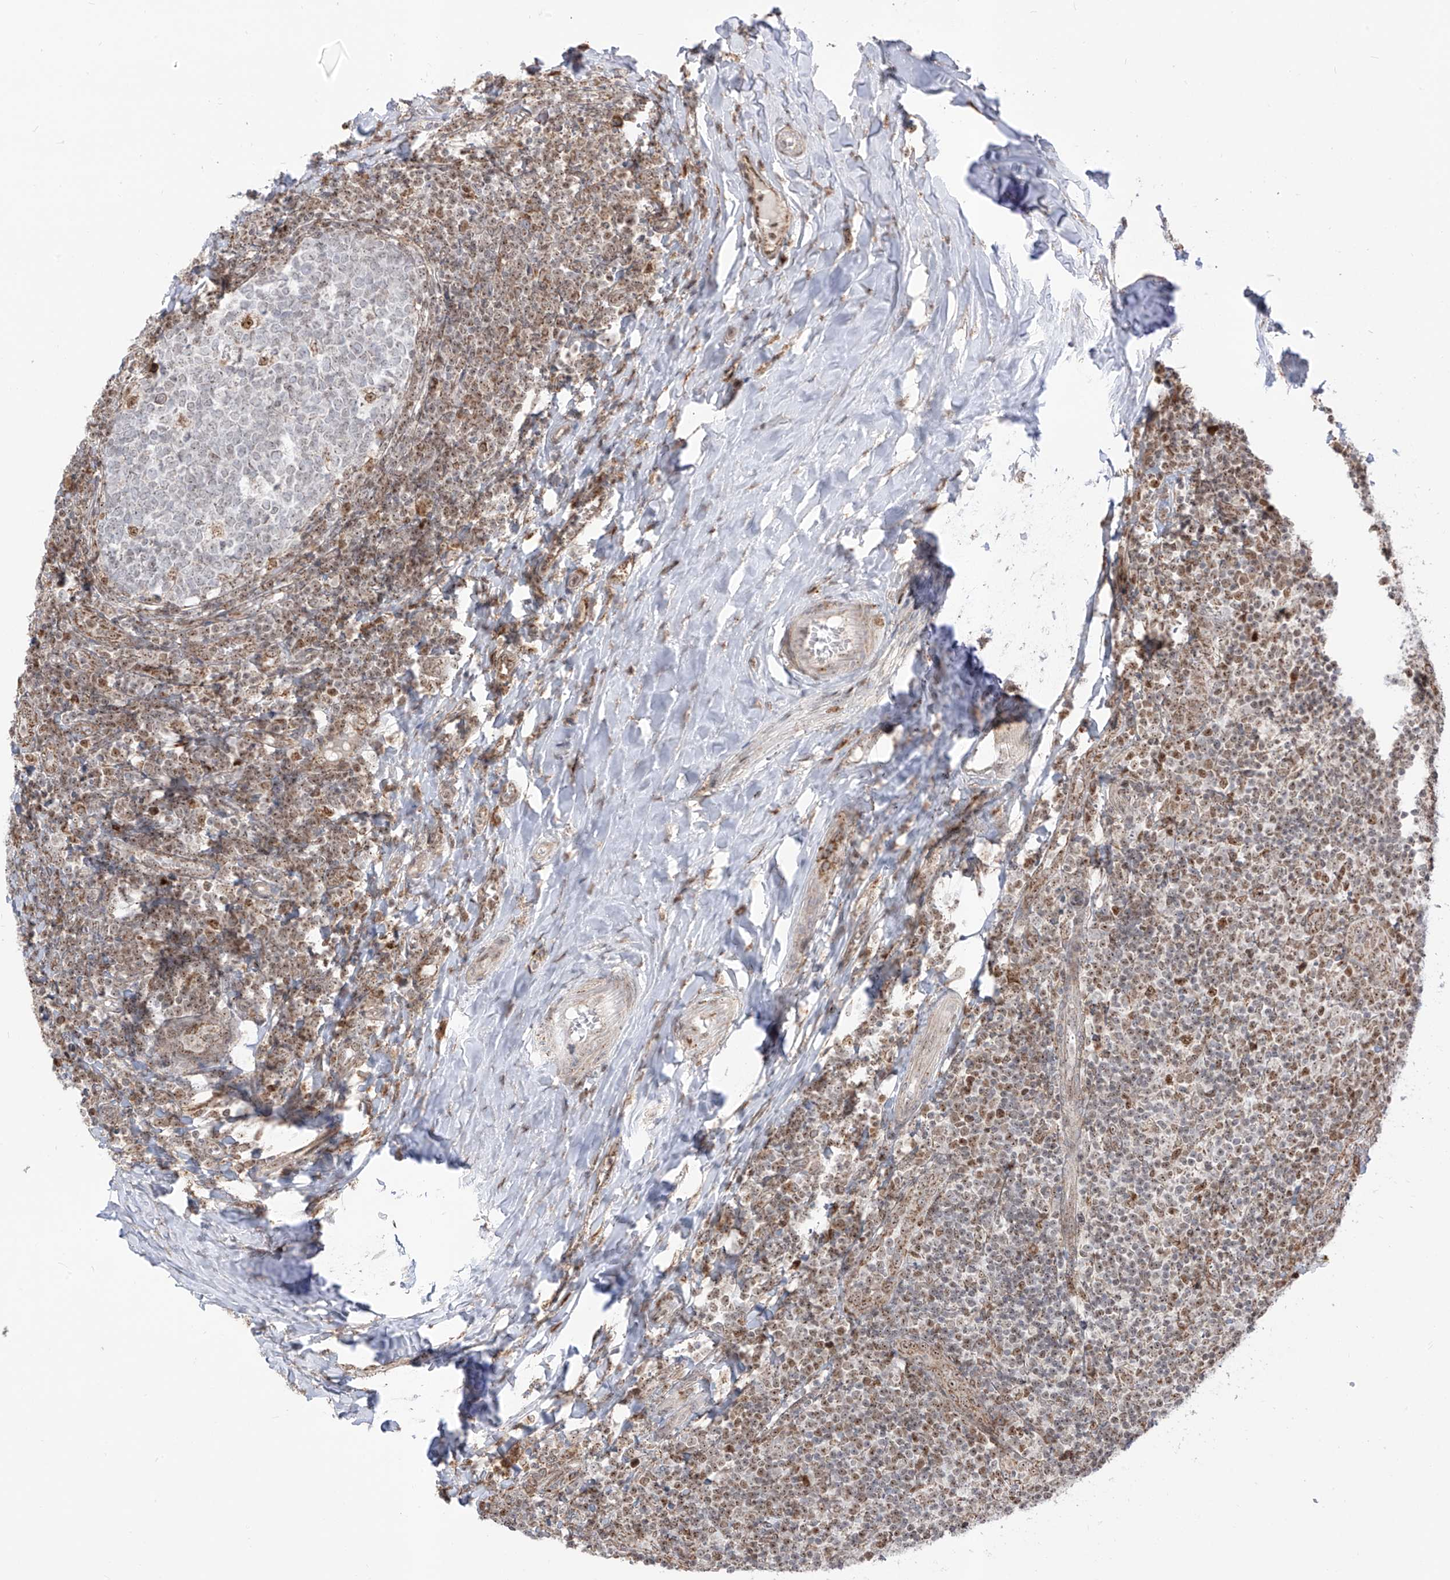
{"staining": {"intensity": "moderate", "quantity": "<25%", "location": "nuclear"}, "tissue": "tonsil", "cell_type": "Germinal center cells", "image_type": "normal", "snomed": [{"axis": "morphology", "description": "Normal tissue, NOS"}, {"axis": "topography", "description": "Tonsil"}], "caption": "Germinal center cells demonstrate moderate nuclear positivity in about <25% of cells in unremarkable tonsil.", "gene": "ZBTB8A", "patient": {"sex": "female", "age": 19}}